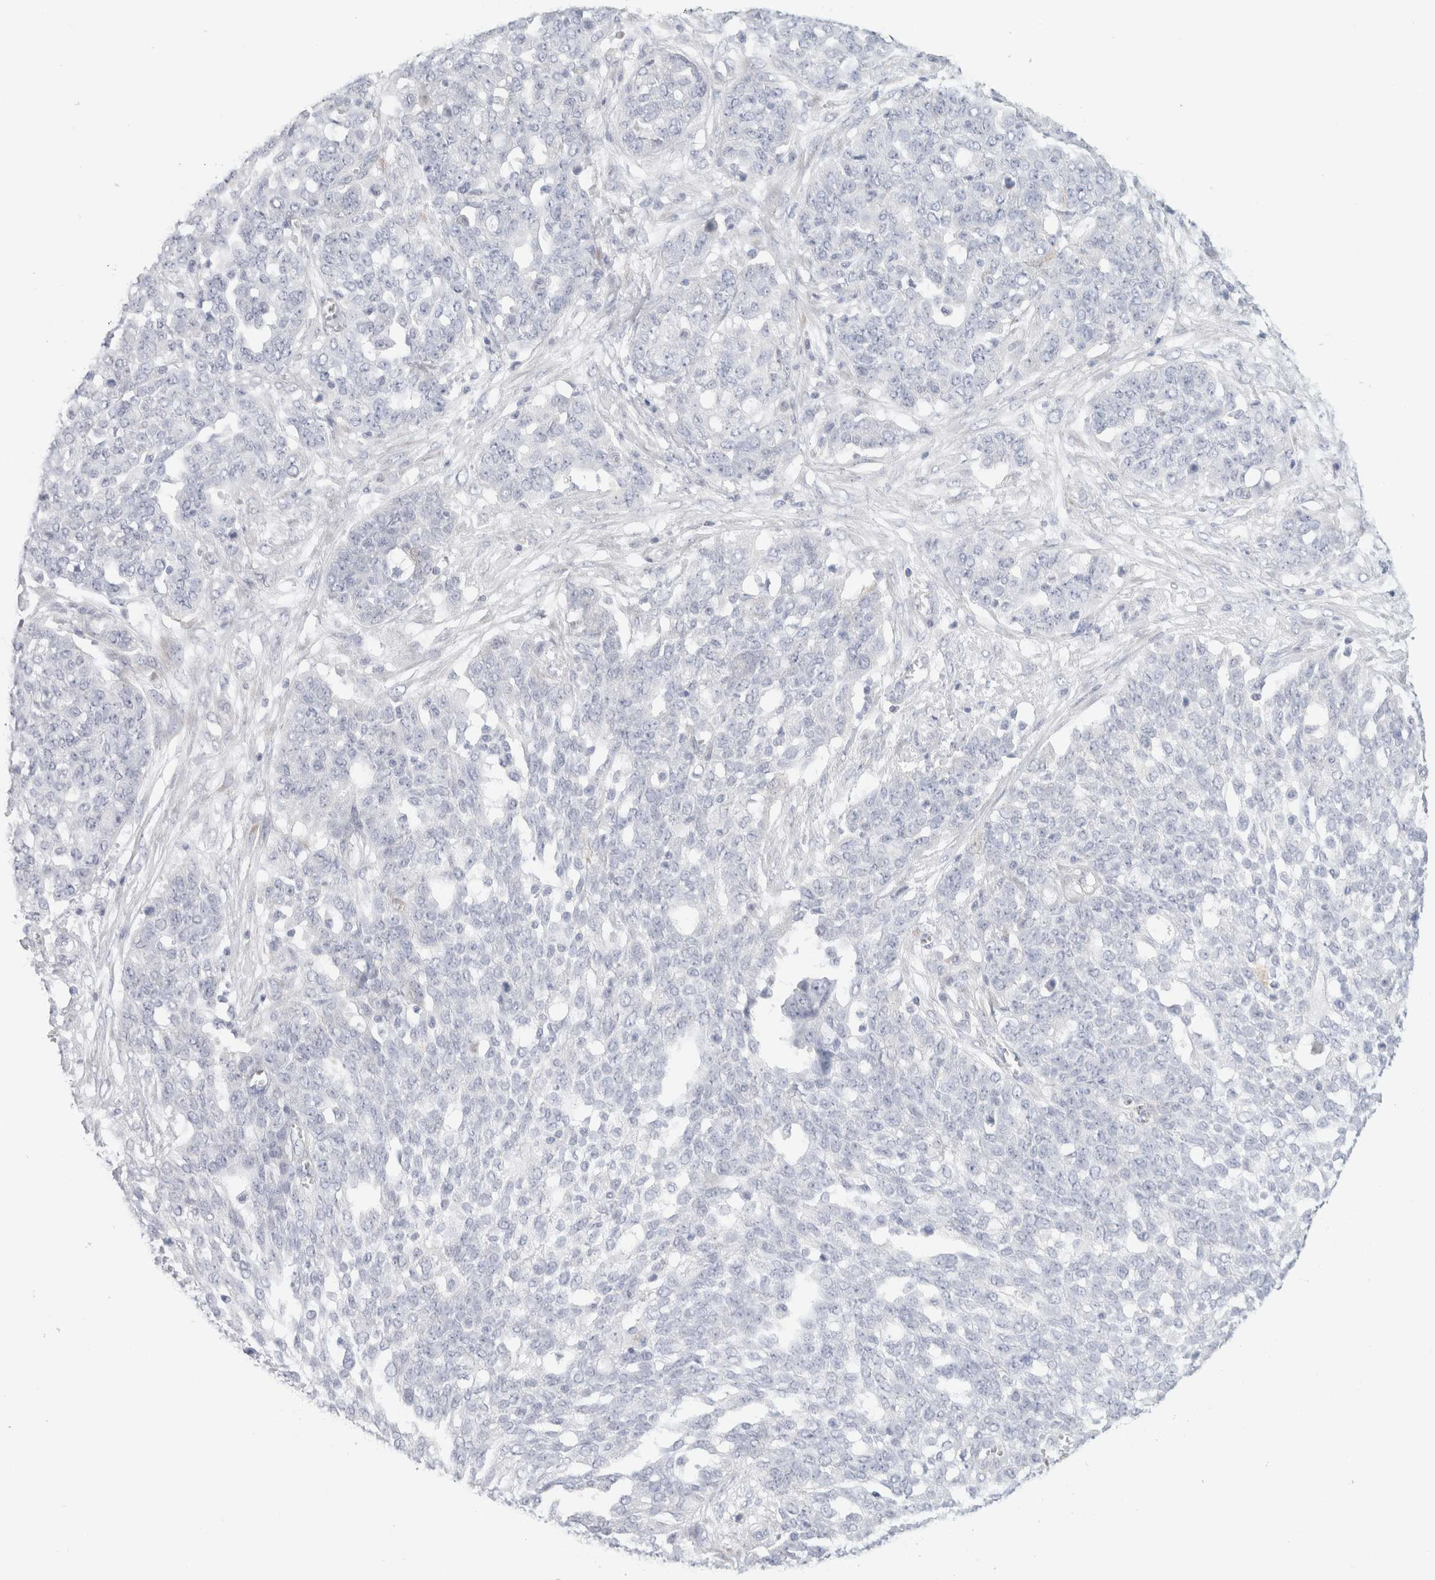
{"staining": {"intensity": "negative", "quantity": "none", "location": "none"}, "tissue": "ovarian cancer", "cell_type": "Tumor cells", "image_type": "cancer", "snomed": [{"axis": "morphology", "description": "Cystadenocarcinoma, serous, NOS"}, {"axis": "topography", "description": "Soft tissue"}, {"axis": "topography", "description": "Ovary"}], "caption": "IHC image of neoplastic tissue: human ovarian cancer stained with DAB exhibits no significant protein staining in tumor cells.", "gene": "RTN4", "patient": {"sex": "female", "age": 57}}